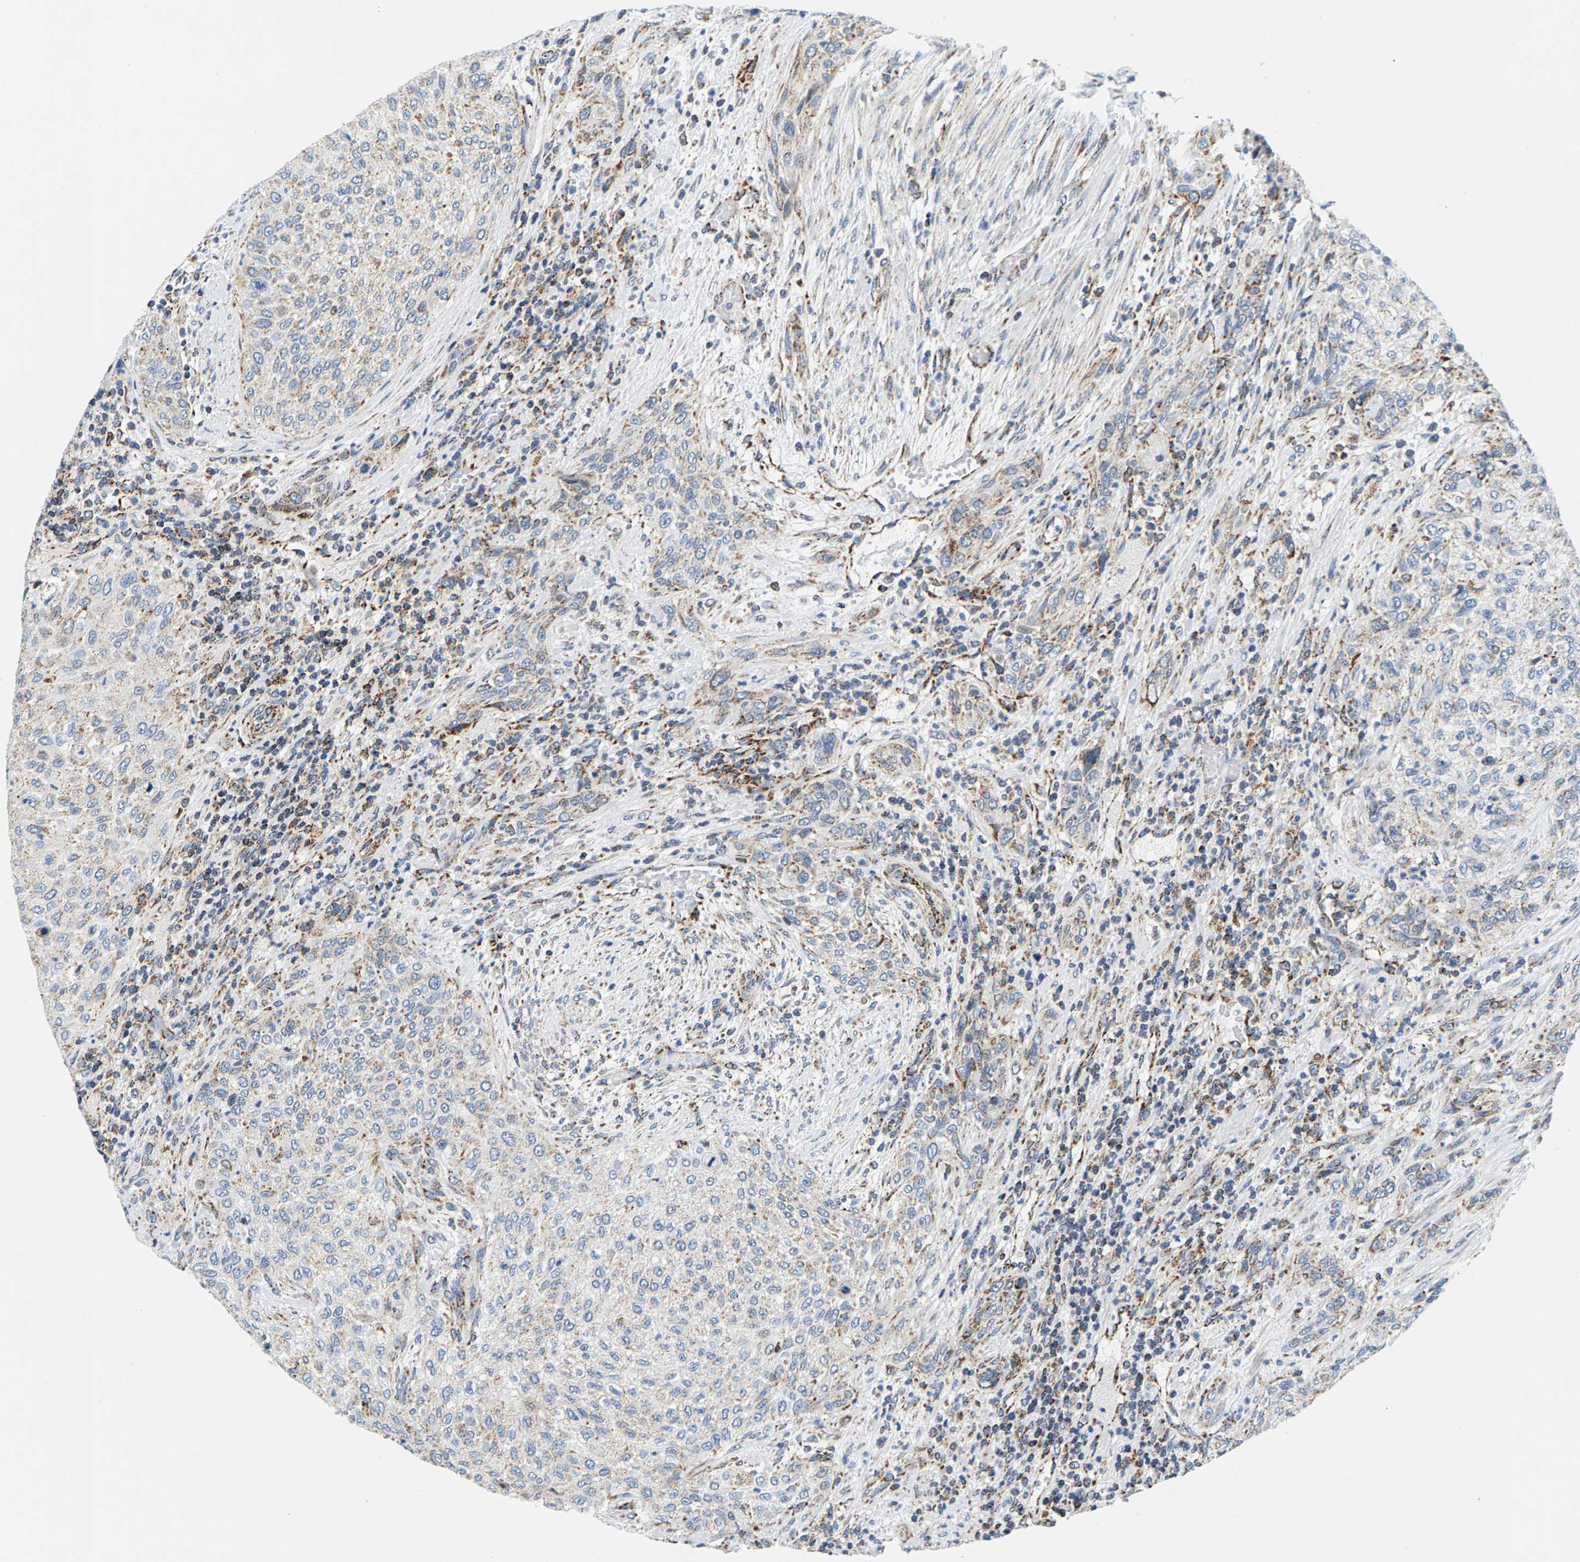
{"staining": {"intensity": "moderate", "quantity": "25%-75%", "location": "cytoplasmic/membranous"}, "tissue": "urothelial cancer", "cell_type": "Tumor cells", "image_type": "cancer", "snomed": [{"axis": "morphology", "description": "Urothelial carcinoma, Low grade"}, {"axis": "morphology", "description": "Urothelial carcinoma, High grade"}, {"axis": "topography", "description": "Urinary bladder"}], "caption": "There is medium levels of moderate cytoplasmic/membranous staining in tumor cells of urothelial carcinoma (low-grade), as demonstrated by immunohistochemical staining (brown color).", "gene": "PDE1A", "patient": {"sex": "male", "age": 35}}